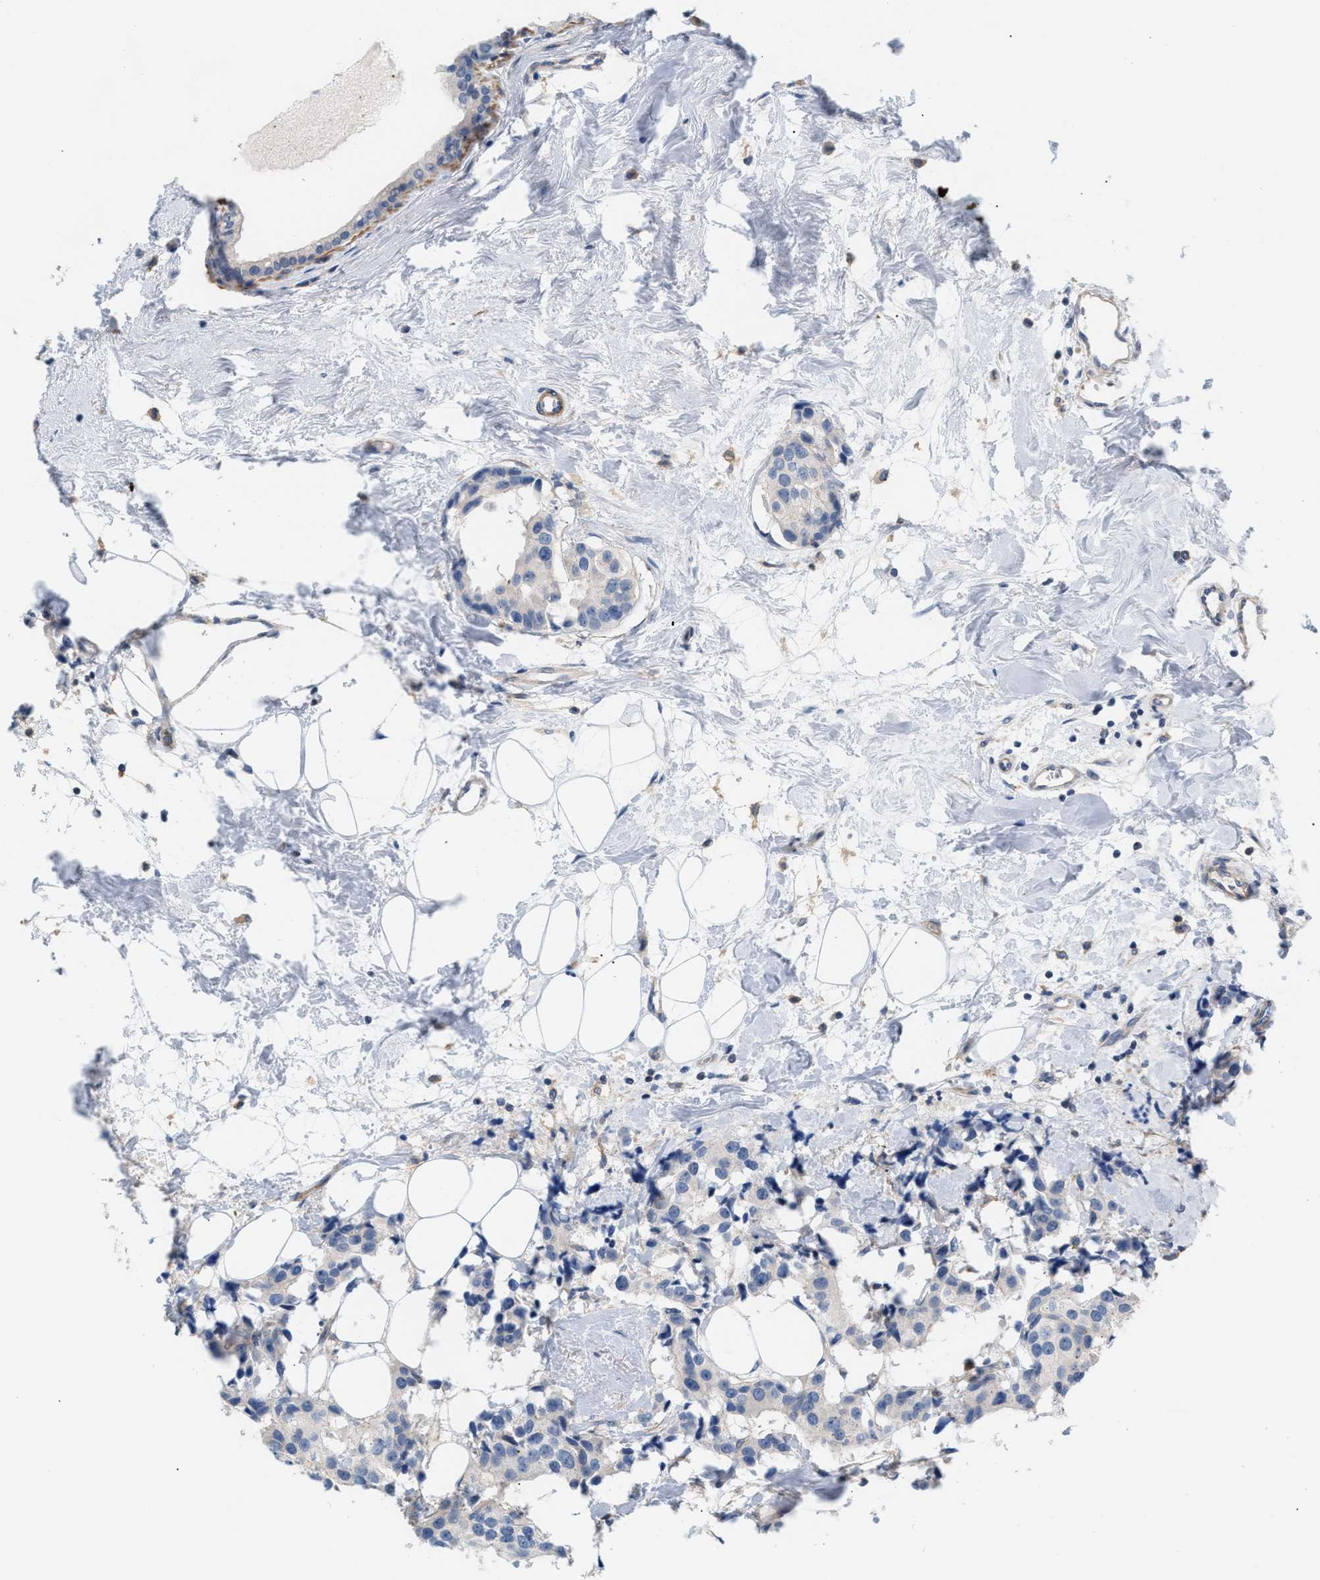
{"staining": {"intensity": "negative", "quantity": "none", "location": "none"}, "tissue": "breast cancer", "cell_type": "Tumor cells", "image_type": "cancer", "snomed": [{"axis": "morphology", "description": "Normal tissue, NOS"}, {"axis": "morphology", "description": "Duct carcinoma"}, {"axis": "topography", "description": "Breast"}], "caption": "Intraductal carcinoma (breast) was stained to show a protein in brown. There is no significant expression in tumor cells. (Stains: DAB IHC with hematoxylin counter stain, Microscopy: brightfield microscopy at high magnification).", "gene": "LRCH1", "patient": {"sex": "female", "age": 39}}